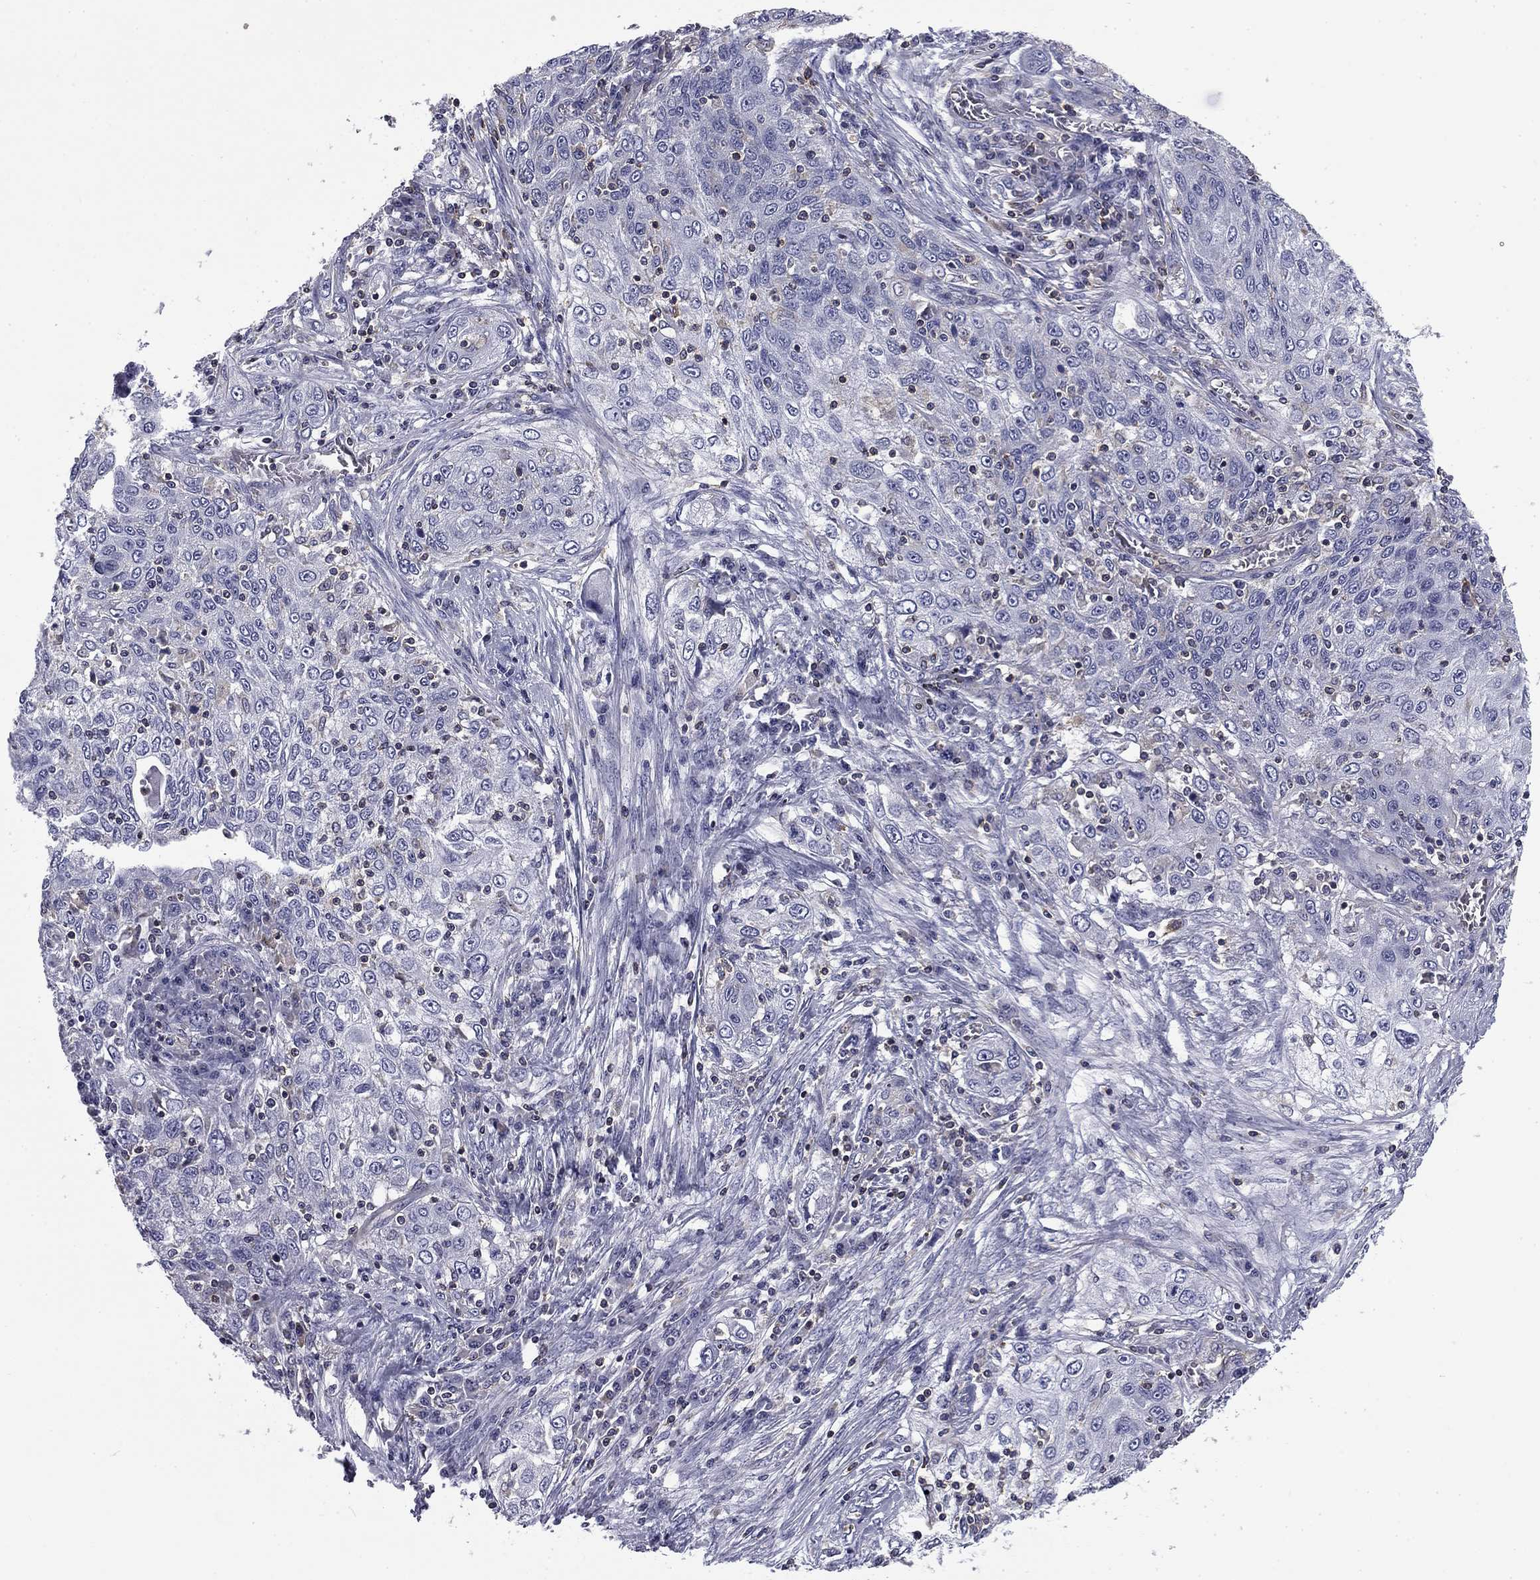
{"staining": {"intensity": "negative", "quantity": "none", "location": "none"}, "tissue": "lung cancer", "cell_type": "Tumor cells", "image_type": "cancer", "snomed": [{"axis": "morphology", "description": "Squamous cell carcinoma, NOS"}, {"axis": "topography", "description": "Lung"}], "caption": "This is an immunohistochemistry photomicrograph of human lung cancer. There is no positivity in tumor cells.", "gene": "ARHGAP45", "patient": {"sex": "female", "age": 69}}